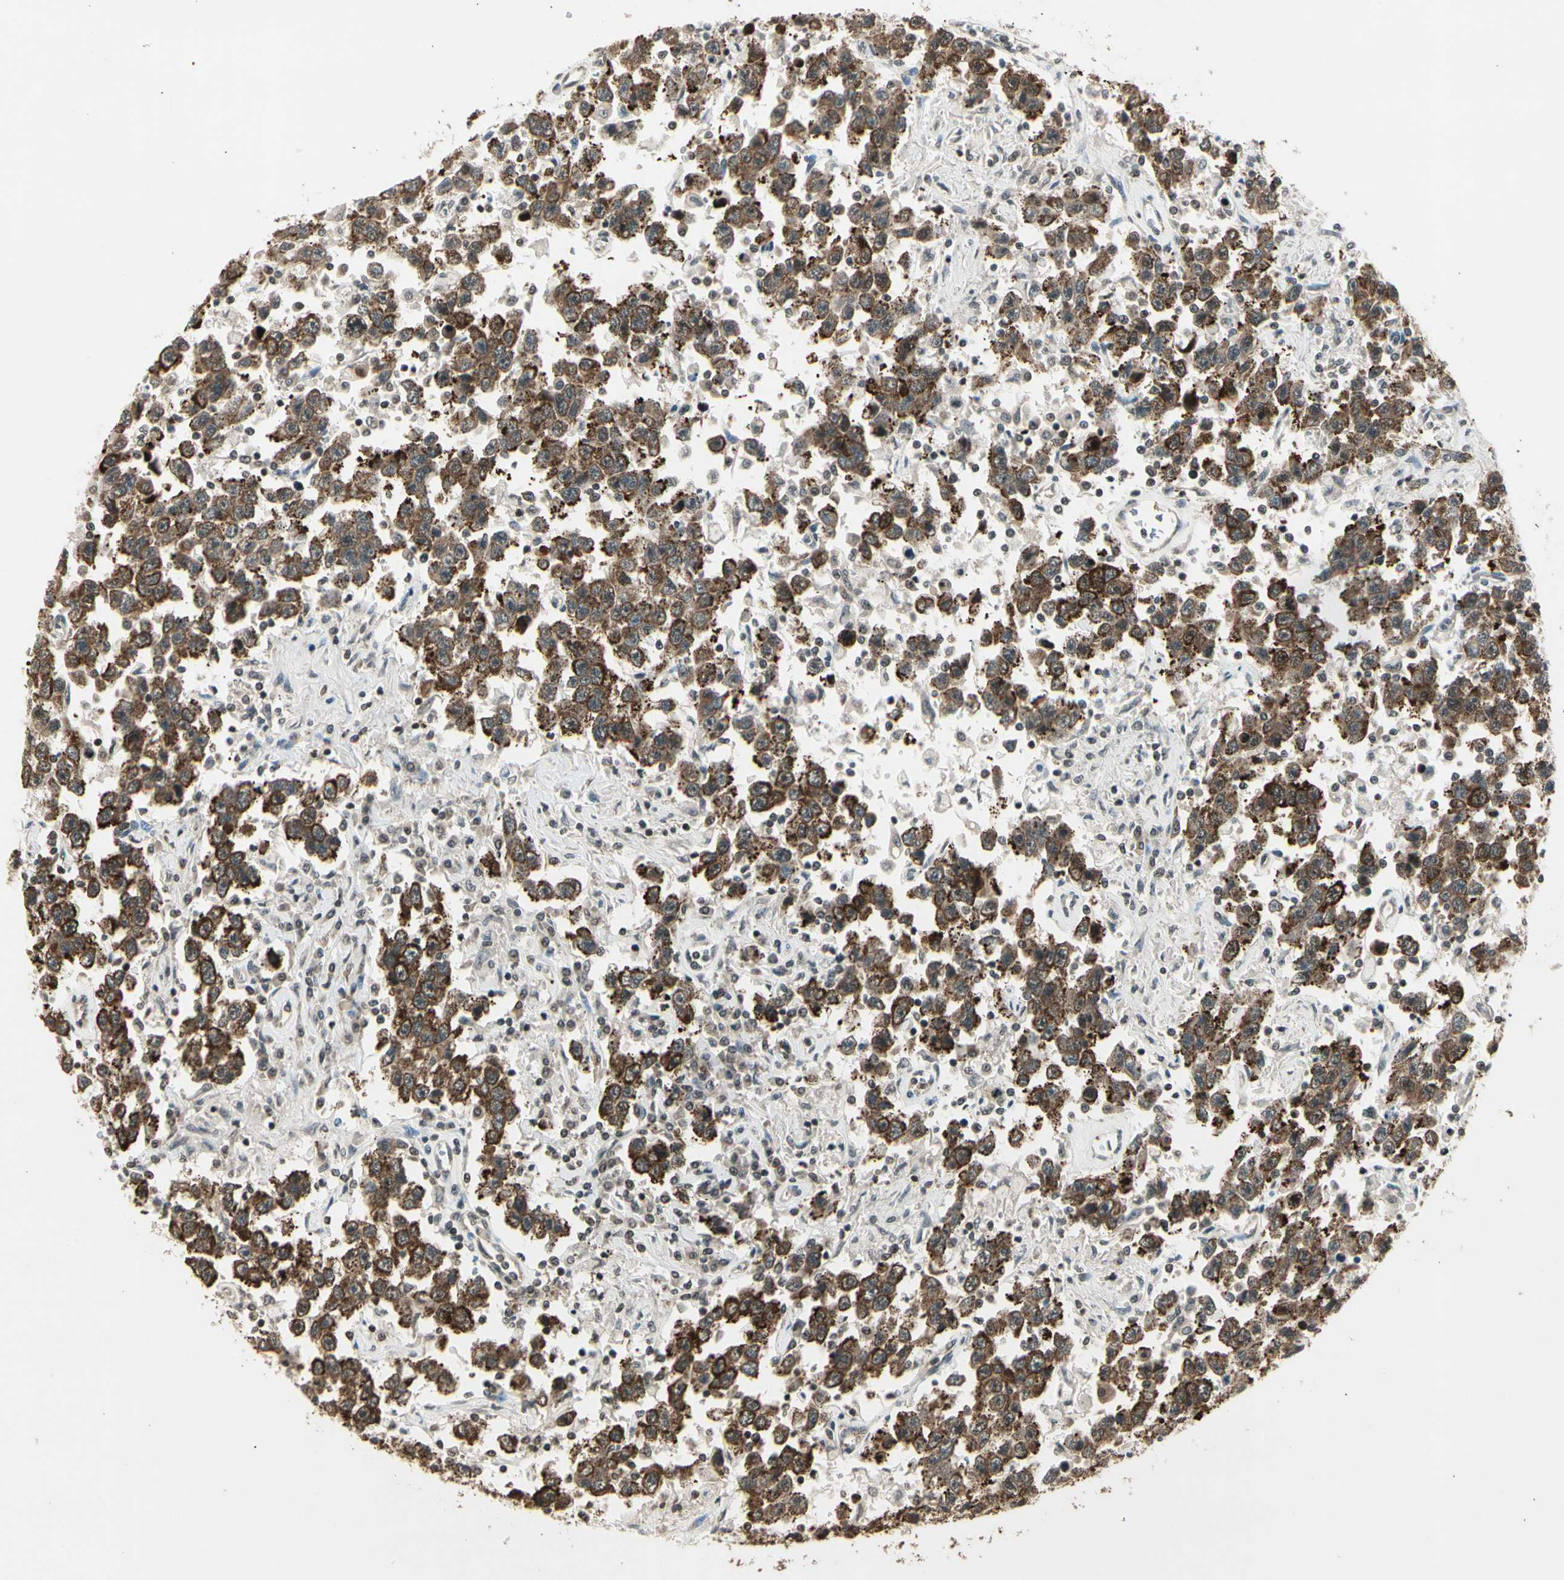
{"staining": {"intensity": "moderate", "quantity": ">75%", "location": "cytoplasmic/membranous"}, "tissue": "testis cancer", "cell_type": "Tumor cells", "image_type": "cancer", "snomed": [{"axis": "morphology", "description": "Seminoma, NOS"}, {"axis": "topography", "description": "Testis"}], "caption": "Immunohistochemical staining of human testis cancer shows medium levels of moderate cytoplasmic/membranous staining in approximately >75% of tumor cells.", "gene": "SMN2", "patient": {"sex": "male", "age": 41}}